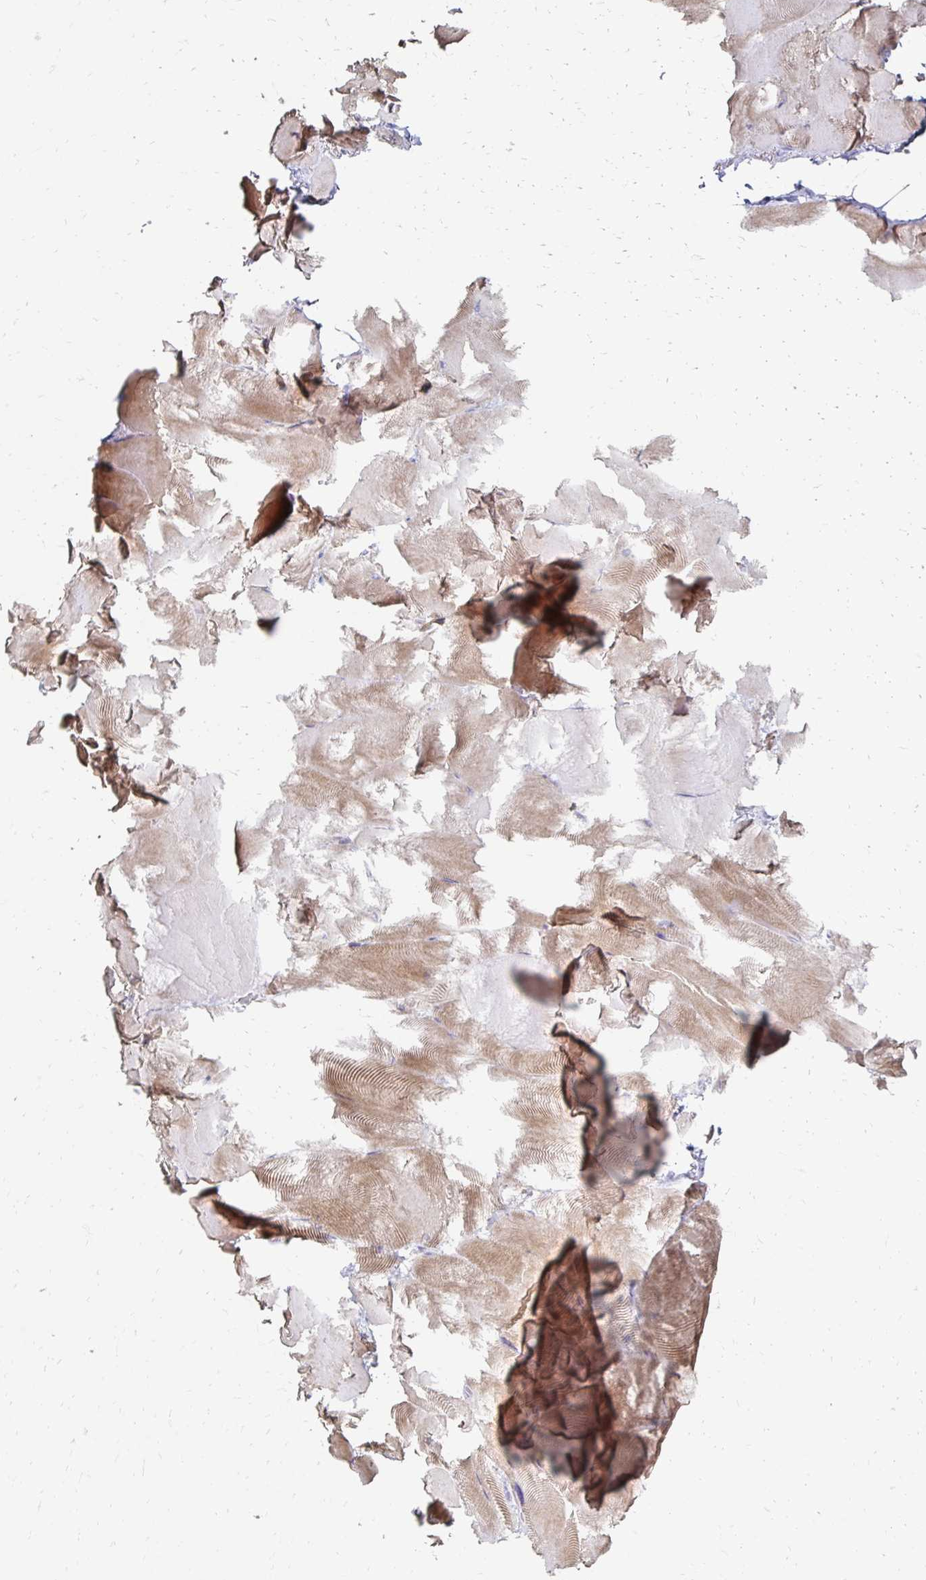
{"staining": {"intensity": "weak", "quantity": "25%-75%", "location": "cytoplasmic/membranous"}, "tissue": "skeletal muscle", "cell_type": "Myocytes", "image_type": "normal", "snomed": [{"axis": "morphology", "description": "Normal tissue, NOS"}, {"axis": "topography", "description": "Skeletal muscle"}], "caption": "The histopathology image displays a brown stain indicating the presence of a protein in the cytoplasmic/membranous of myocytes in skeletal muscle. (Stains: DAB (3,3'-diaminobenzidine) in brown, nuclei in blue, Microscopy: brightfield microscopy at high magnification).", "gene": "ZNF727", "patient": {"sex": "female", "age": 64}}